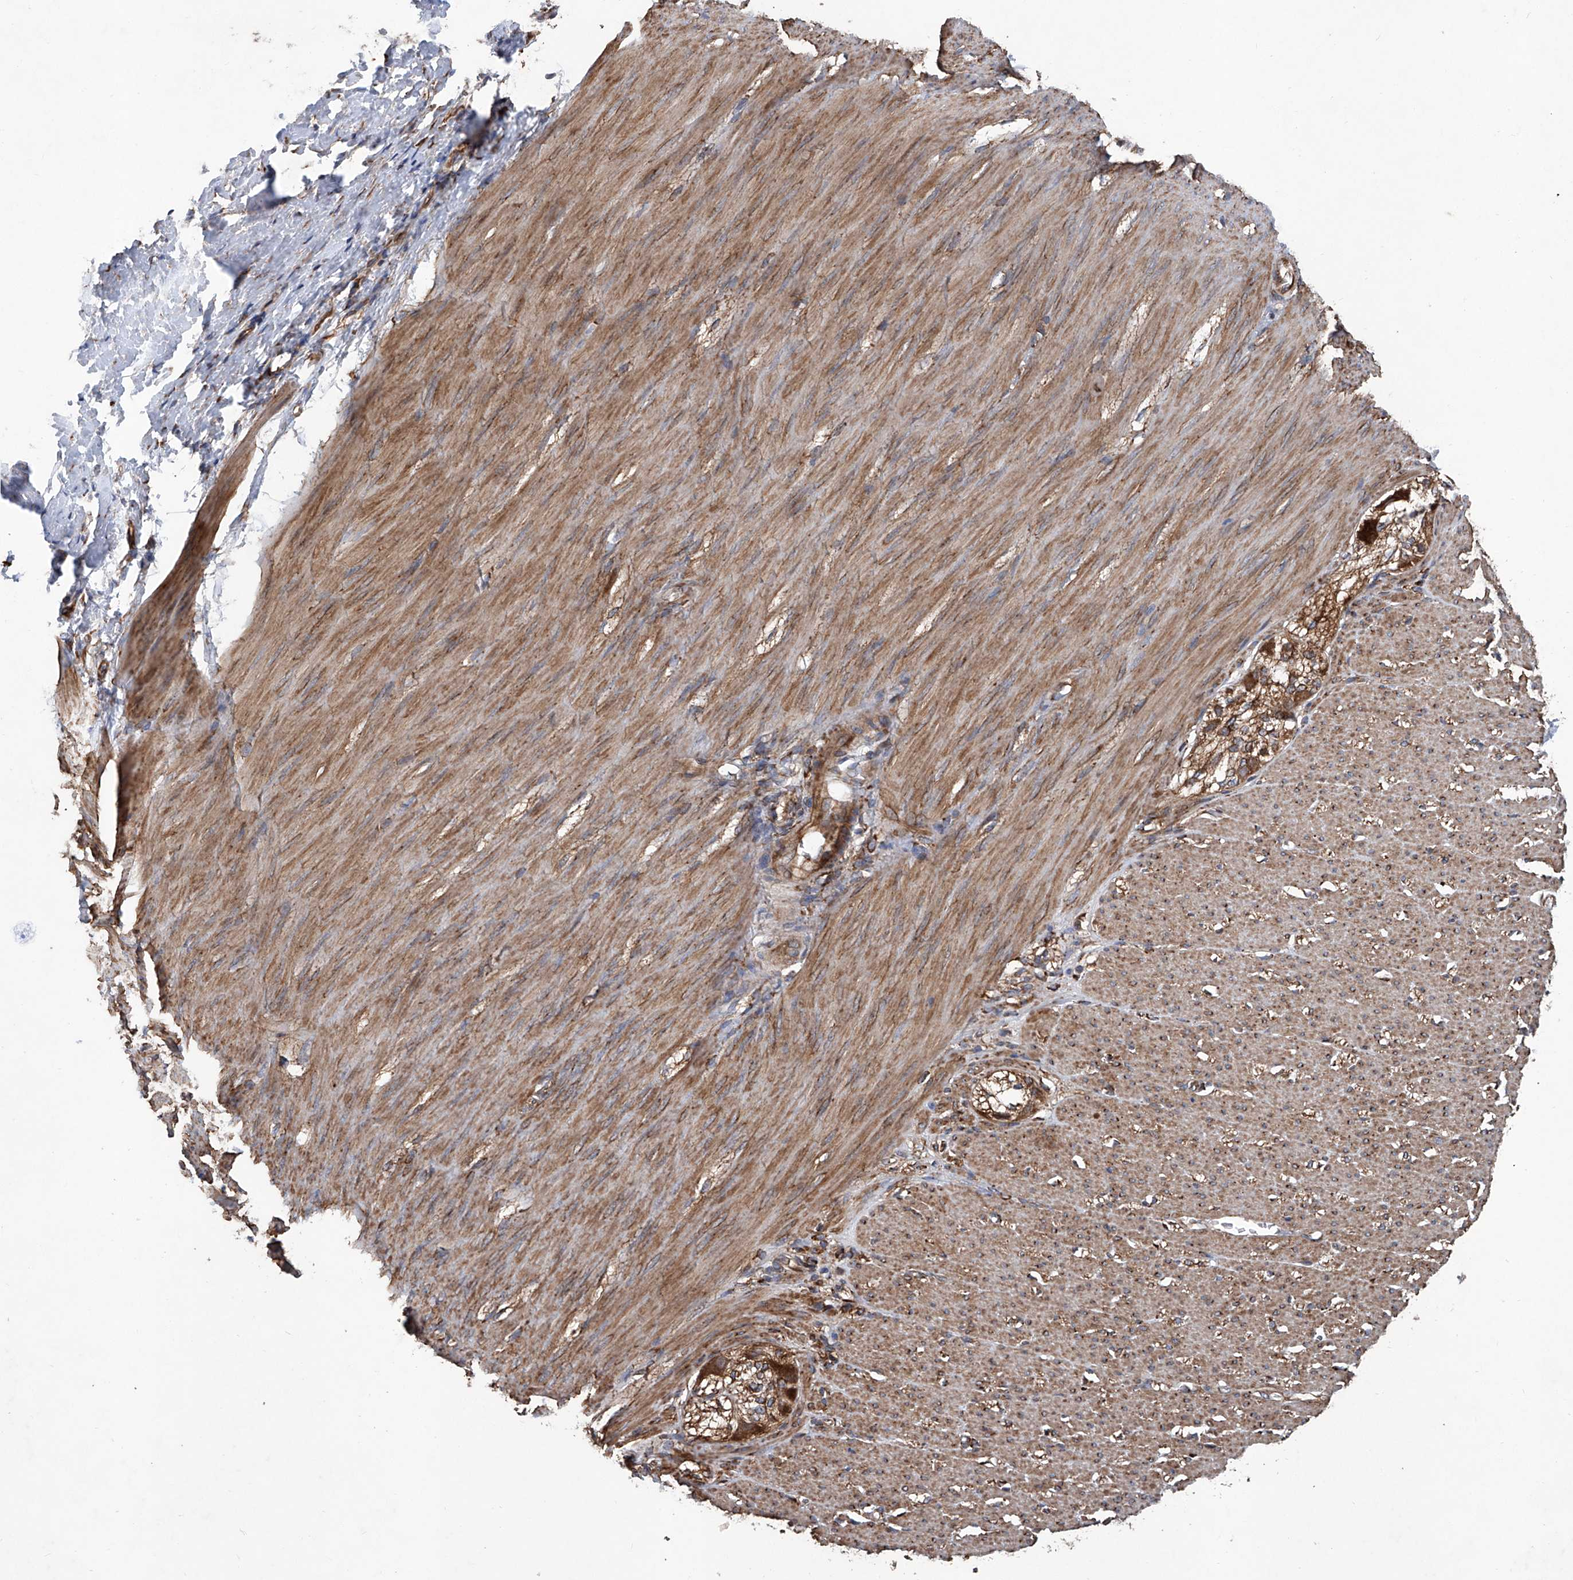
{"staining": {"intensity": "moderate", "quantity": ">75%", "location": "cytoplasmic/membranous"}, "tissue": "smooth muscle", "cell_type": "Smooth muscle cells", "image_type": "normal", "snomed": [{"axis": "morphology", "description": "Normal tissue, NOS"}, {"axis": "morphology", "description": "Adenocarcinoma, NOS"}, {"axis": "topography", "description": "Colon"}, {"axis": "topography", "description": "Peripheral nerve tissue"}], "caption": "Immunohistochemical staining of unremarkable smooth muscle reveals moderate cytoplasmic/membranous protein staining in about >75% of smooth muscle cells. (DAB (3,3'-diaminobenzidine) = brown stain, brightfield microscopy at high magnification).", "gene": "ASCC3", "patient": {"sex": "male", "age": 14}}